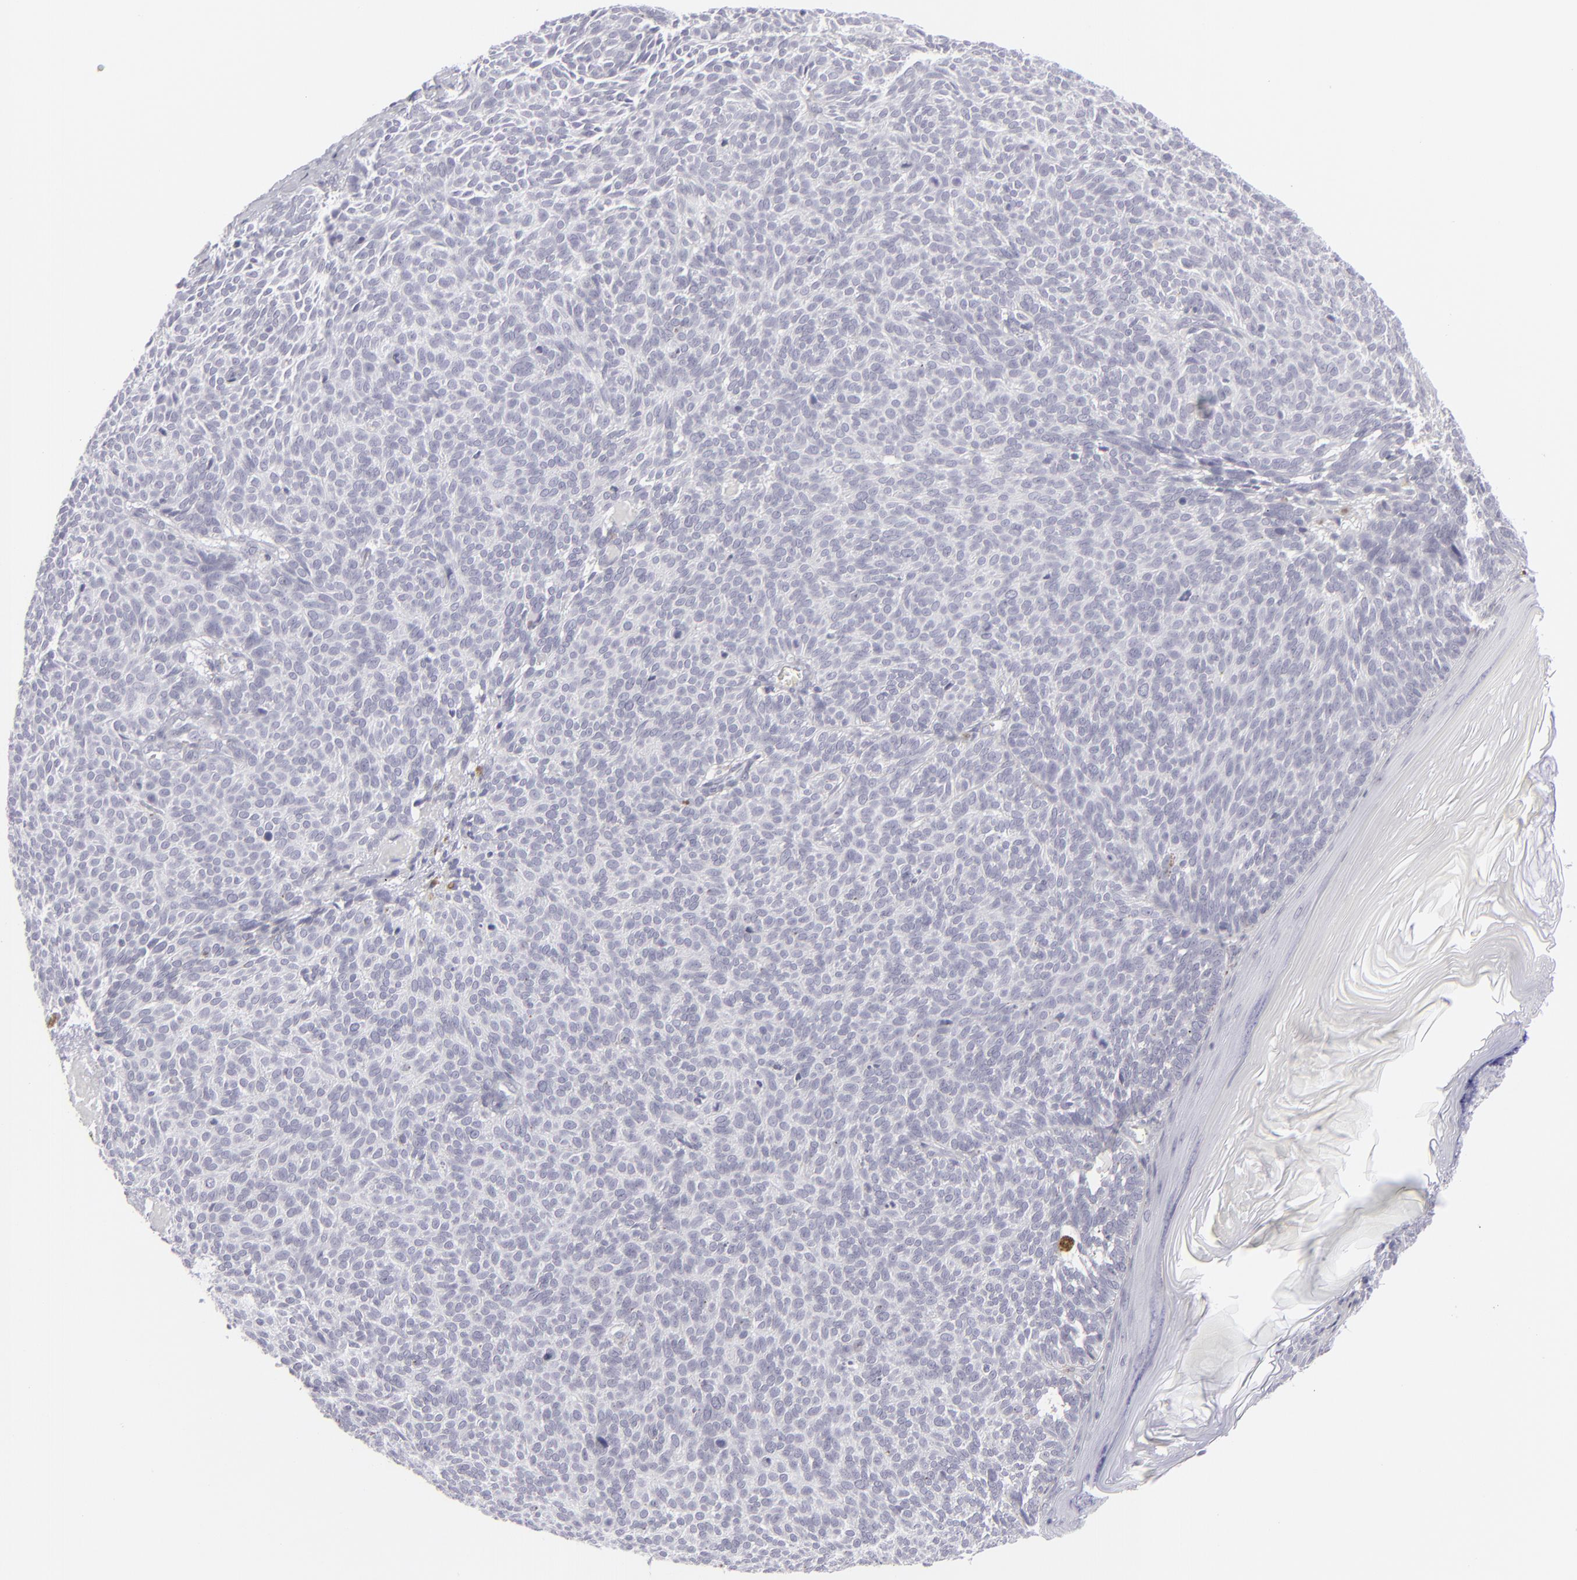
{"staining": {"intensity": "negative", "quantity": "none", "location": "none"}, "tissue": "skin cancer", "cell_type": "Tumor cells", "image_type": "cancer", "snomed": [{"axis": "morphology", "description": "Basal cell carcinoma"}, {"axis": "topography", "description": "Skin"}], "caption": "Immunohistochemistry (IHC) photomicrograph of neoplastic tissue: skin cancer (basal cell carcinoma) stained with DAB (3,3'-diaminobenzidine) demonstrates no significant protein positivity in tumor cells.", "gene": "CD7", "patient": {"sex": "male", "age": 63}}